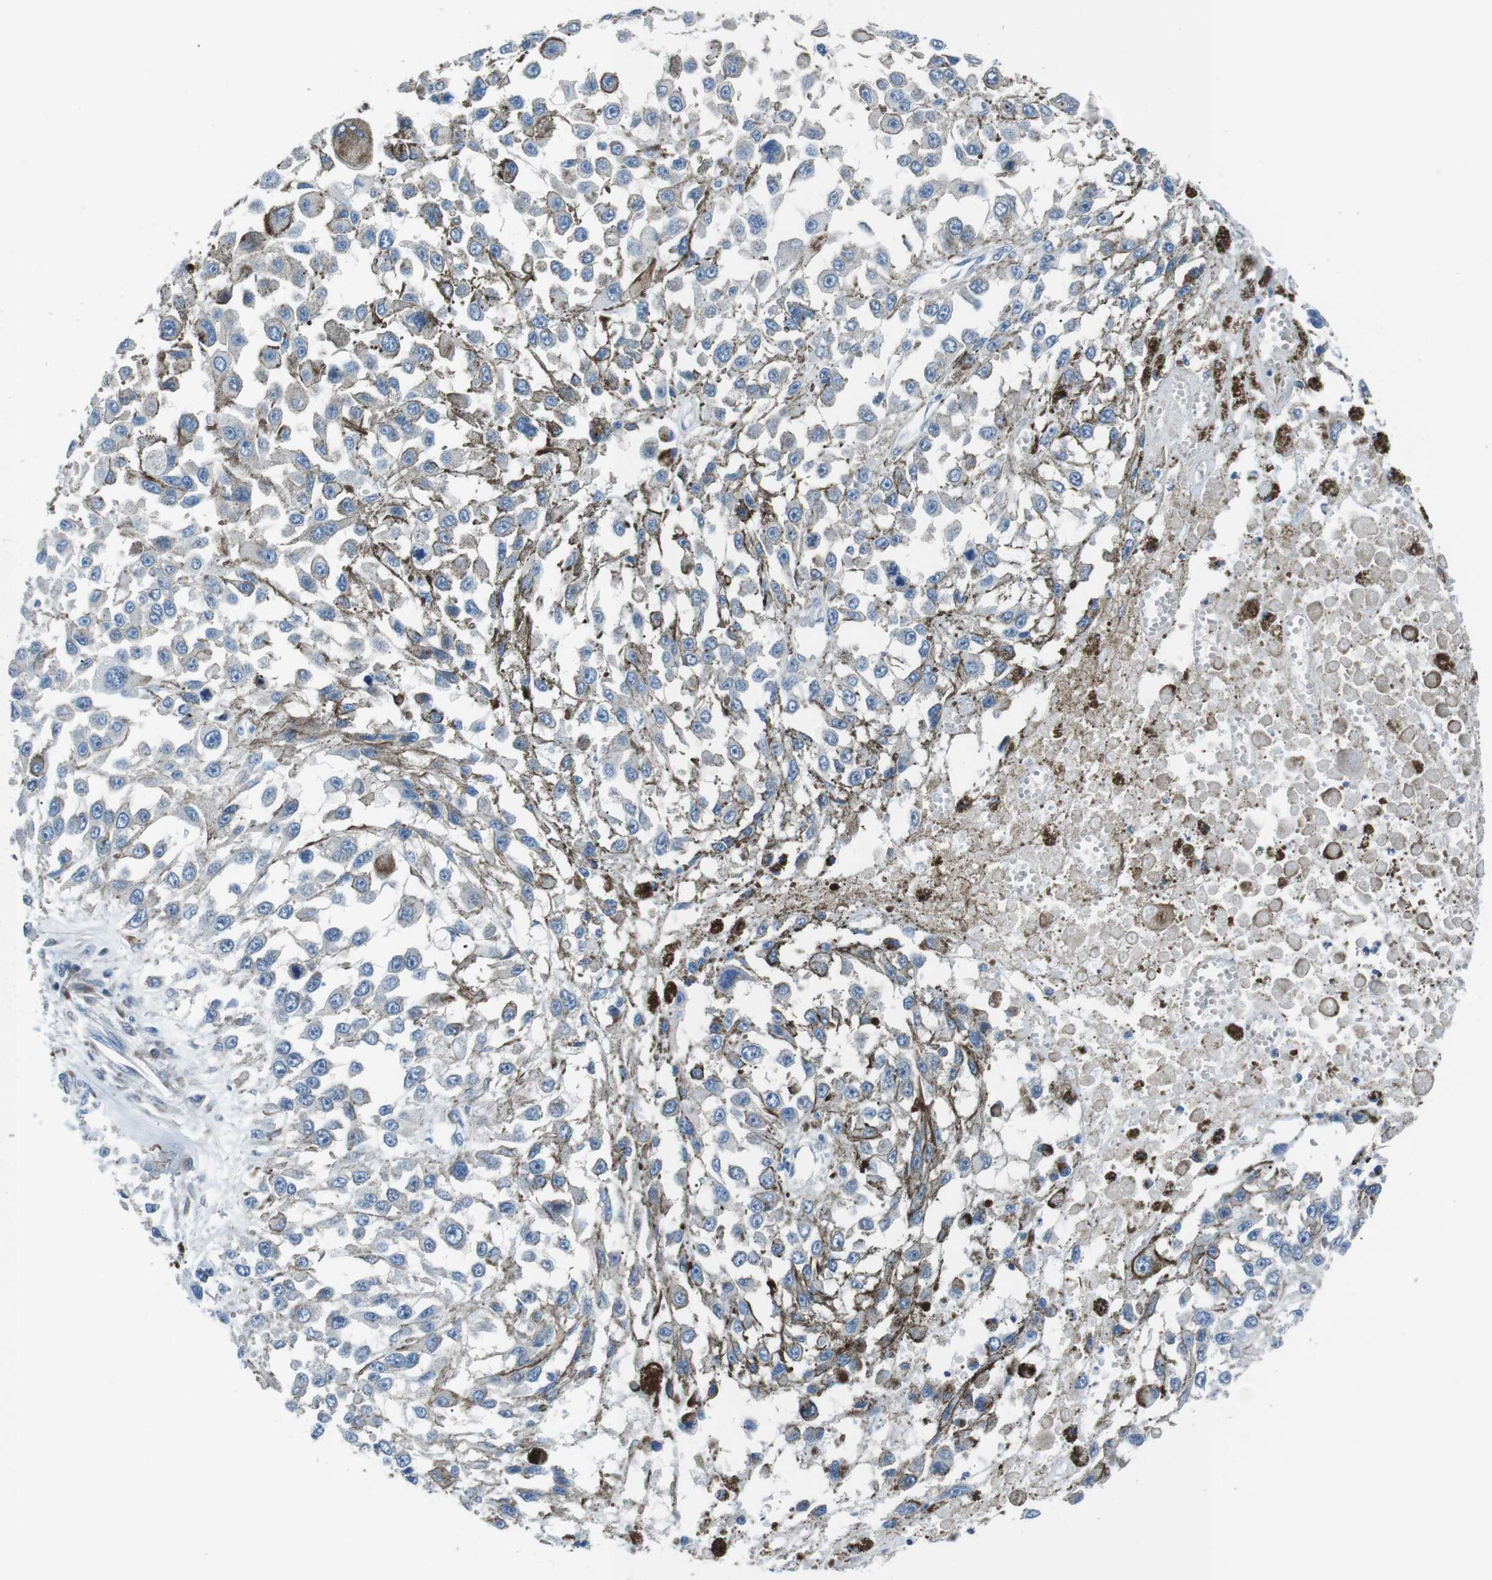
{"staining": {"intensity": "negative", "quantity": "none", "location": "none"}, "tissue": "melanoma", "cell_type": "Tumor cells", "image_type": "cancer", "snomed": [{"axis": "morphology", "description": "Malignant melanoma, Metastatic site"}, {"axis": "topography", "description": "Lymph node"}], "caption": "Melanoma was stained to show a protein in brown. There is no significant expression in tumor cells.", "gene": "BLNK", "patient": {"sex": "male", "age": 59}}